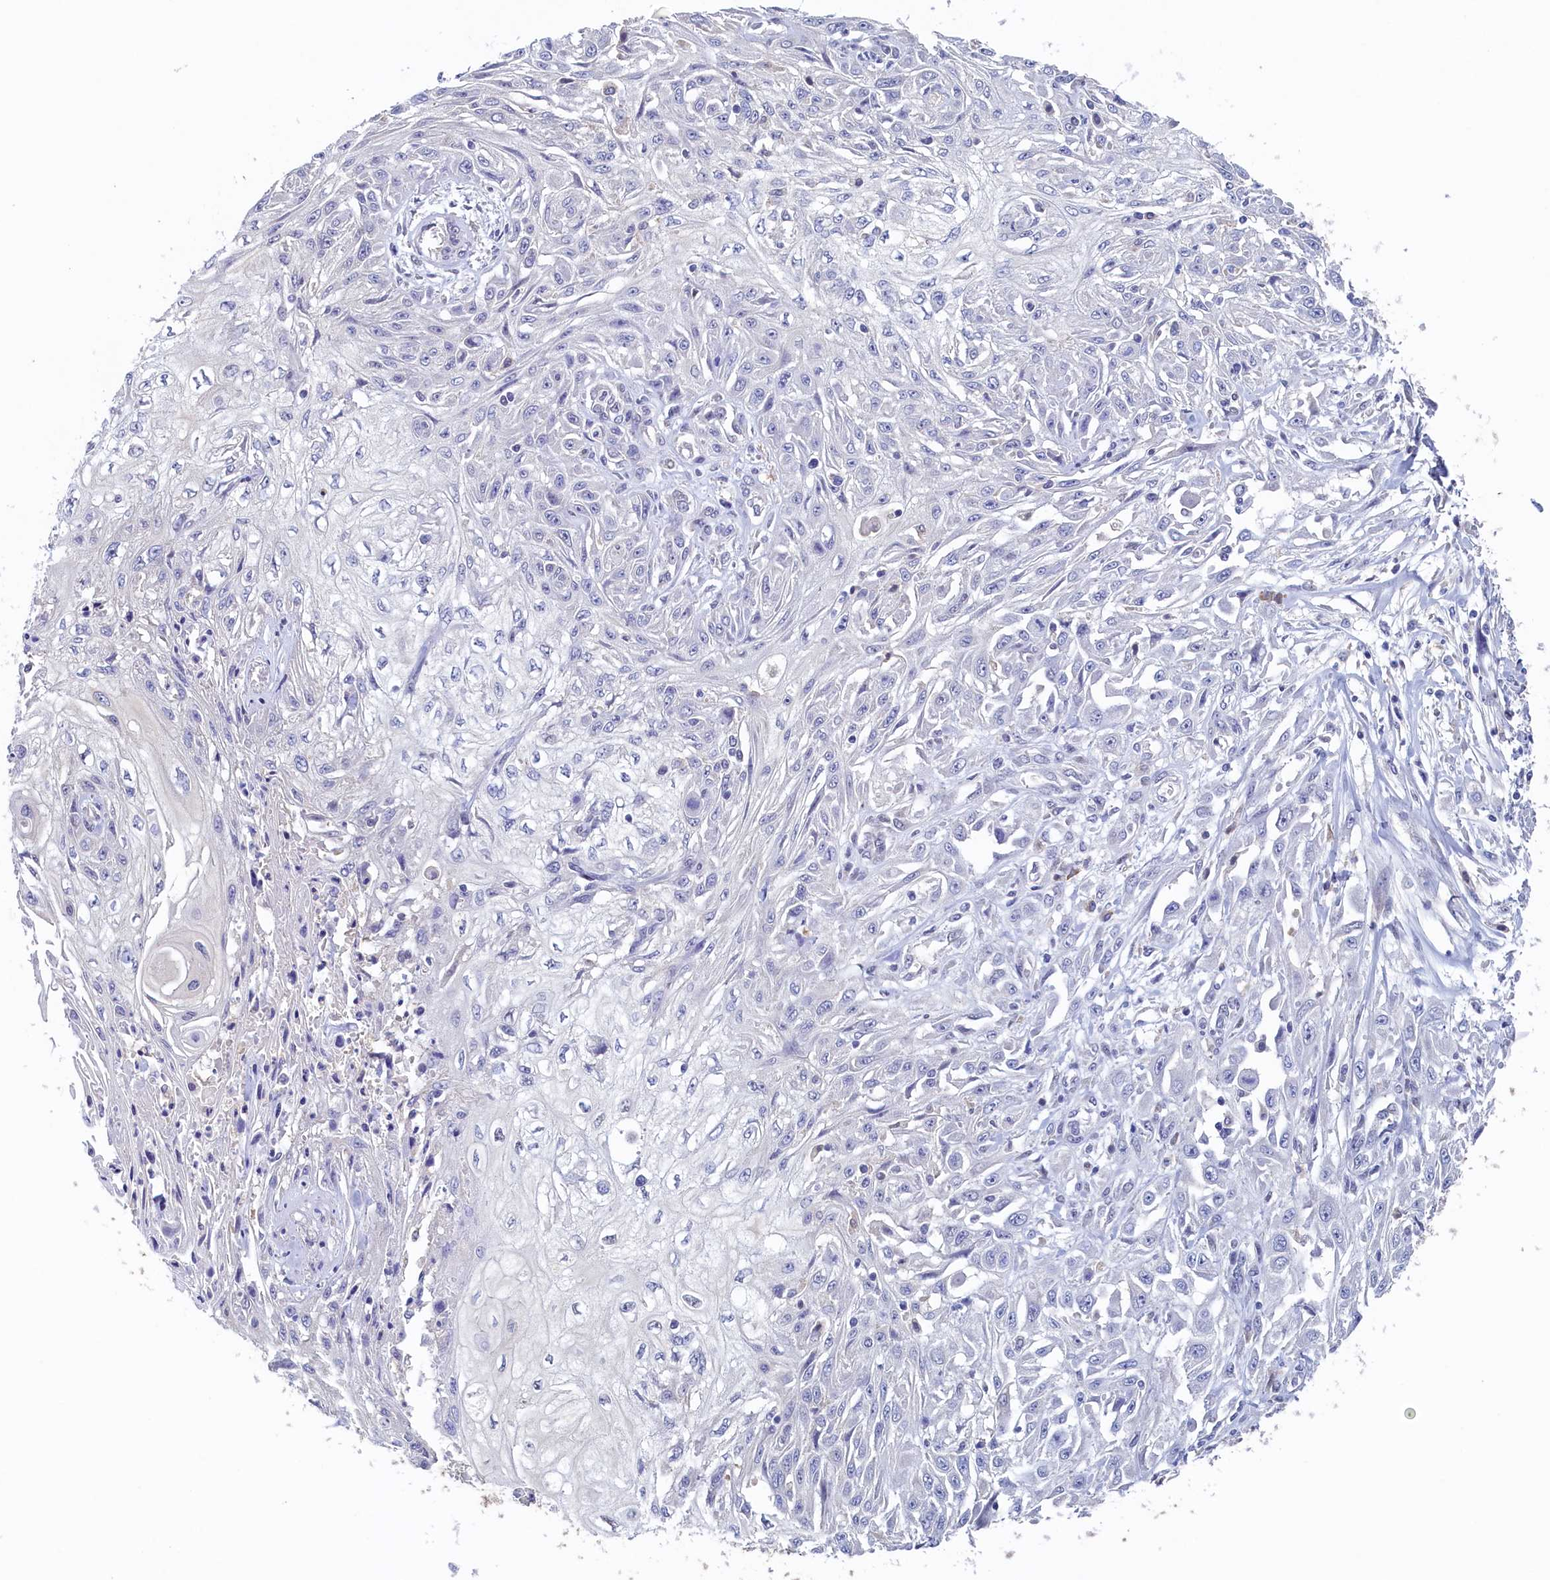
{"staining": {"intensity": "negative", "quantity": "none", "location": "none"}, "tissue": "skin cancer", "cell_type": "Tumor cells", "image_type": "cancer", "snomed": [{"axis": "morphology", "description": "Squamous cell carcinoma, NOS"}, {"axis": "morphology", "description": "Squamous cell carcinoma, metastatic, NOS"}, {"axis": "topography", "description": "Skin"}, {"axis": "topography", "description": "Lymph node"}], "caption": "An immunohistochemistry photomicrograph of squamous cell carcinoma (skin) is shown. There is no staining in tumor cells of squamous cell carcinoma (skin).", "gene": "MOSPD3", "patient": {"sex": "male", "age": 75}}